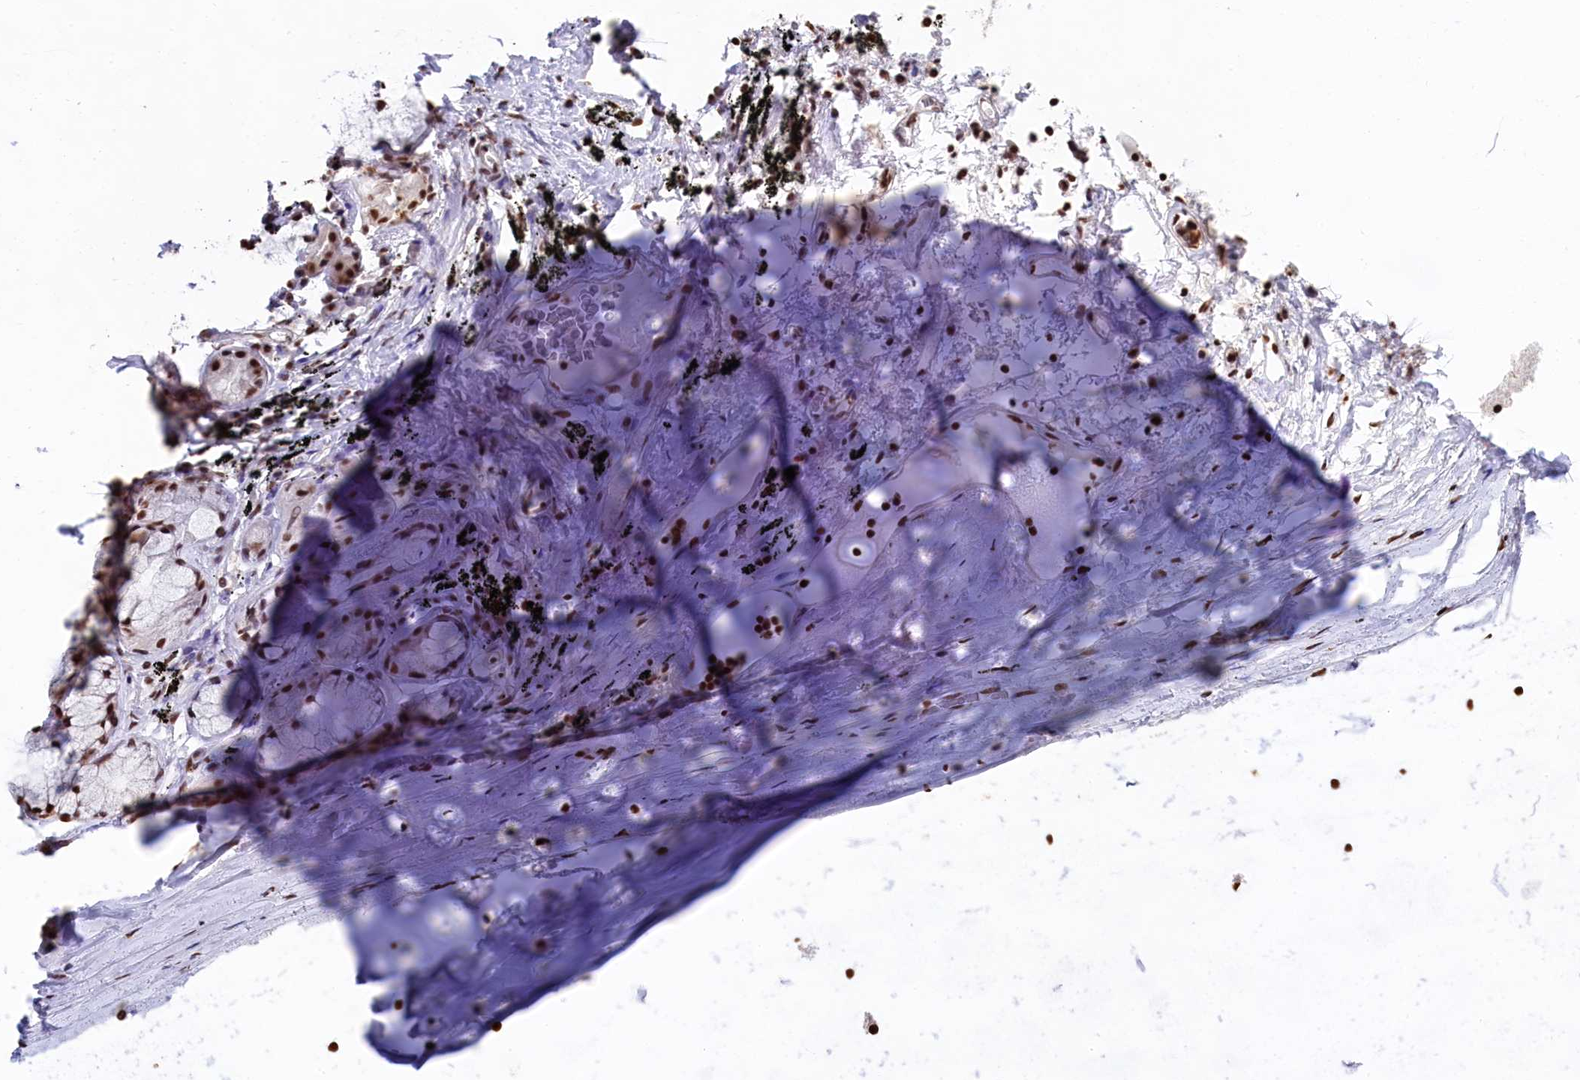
{"staining": {"intensity": "strong", "quantity": ">75%", "location": "nuclear"}, "tissue": "adipose tissue", "cell_type": "Adipocytes", "image_type": "normal", "snomed": [{"axis": "morphology", "description": "Normal tissue, NOS"}, {"axis": "topography", "description": "Lymph node"}, {"axis": "topography", "description": "Bronchus"}], "caption": "Immunohistochemistry (IHC) of benign adipose tissue demonstrates high levels of strong nuclear staining in about >75% of adipocytes.", "gene": "SNRPD2", "patient": {"sex": "male", "age": 63}}